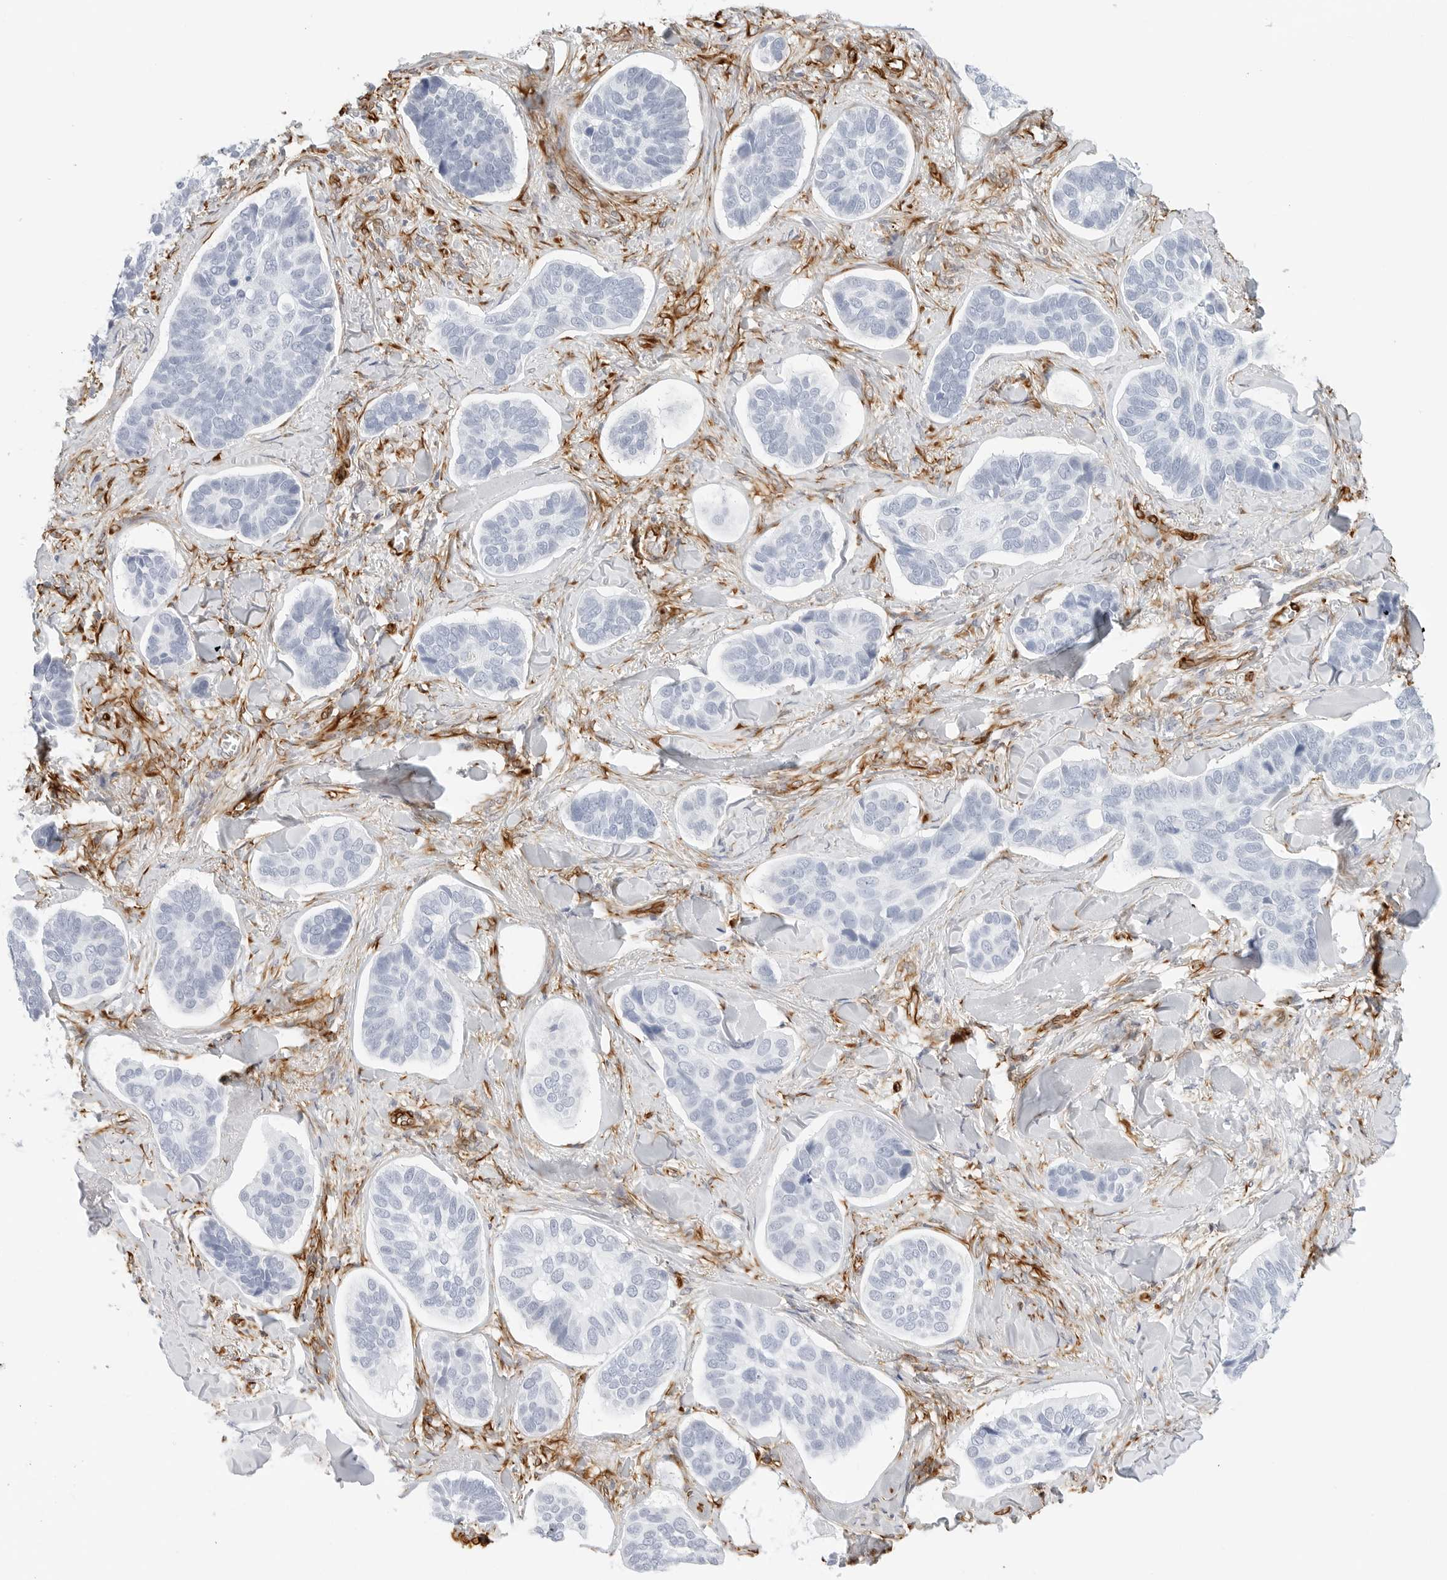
{"staining": {"intensity": "negative", "quantity": "none", "location": "none"}, "tissue": "skin cancer", "cell_type": "Tumor cells", "image_type": "cancer", "snomed": [{"axis": "morphology", "description": "Basal cell carcinoma"}, {"axis": "topography", "description": "Skin"}], "caption": "A photomicrograph of human skin basal cell carcinoma is negative for staining in tumor cells.", "gene": "NES", "patient": {"sex": "male", "age": 62}}